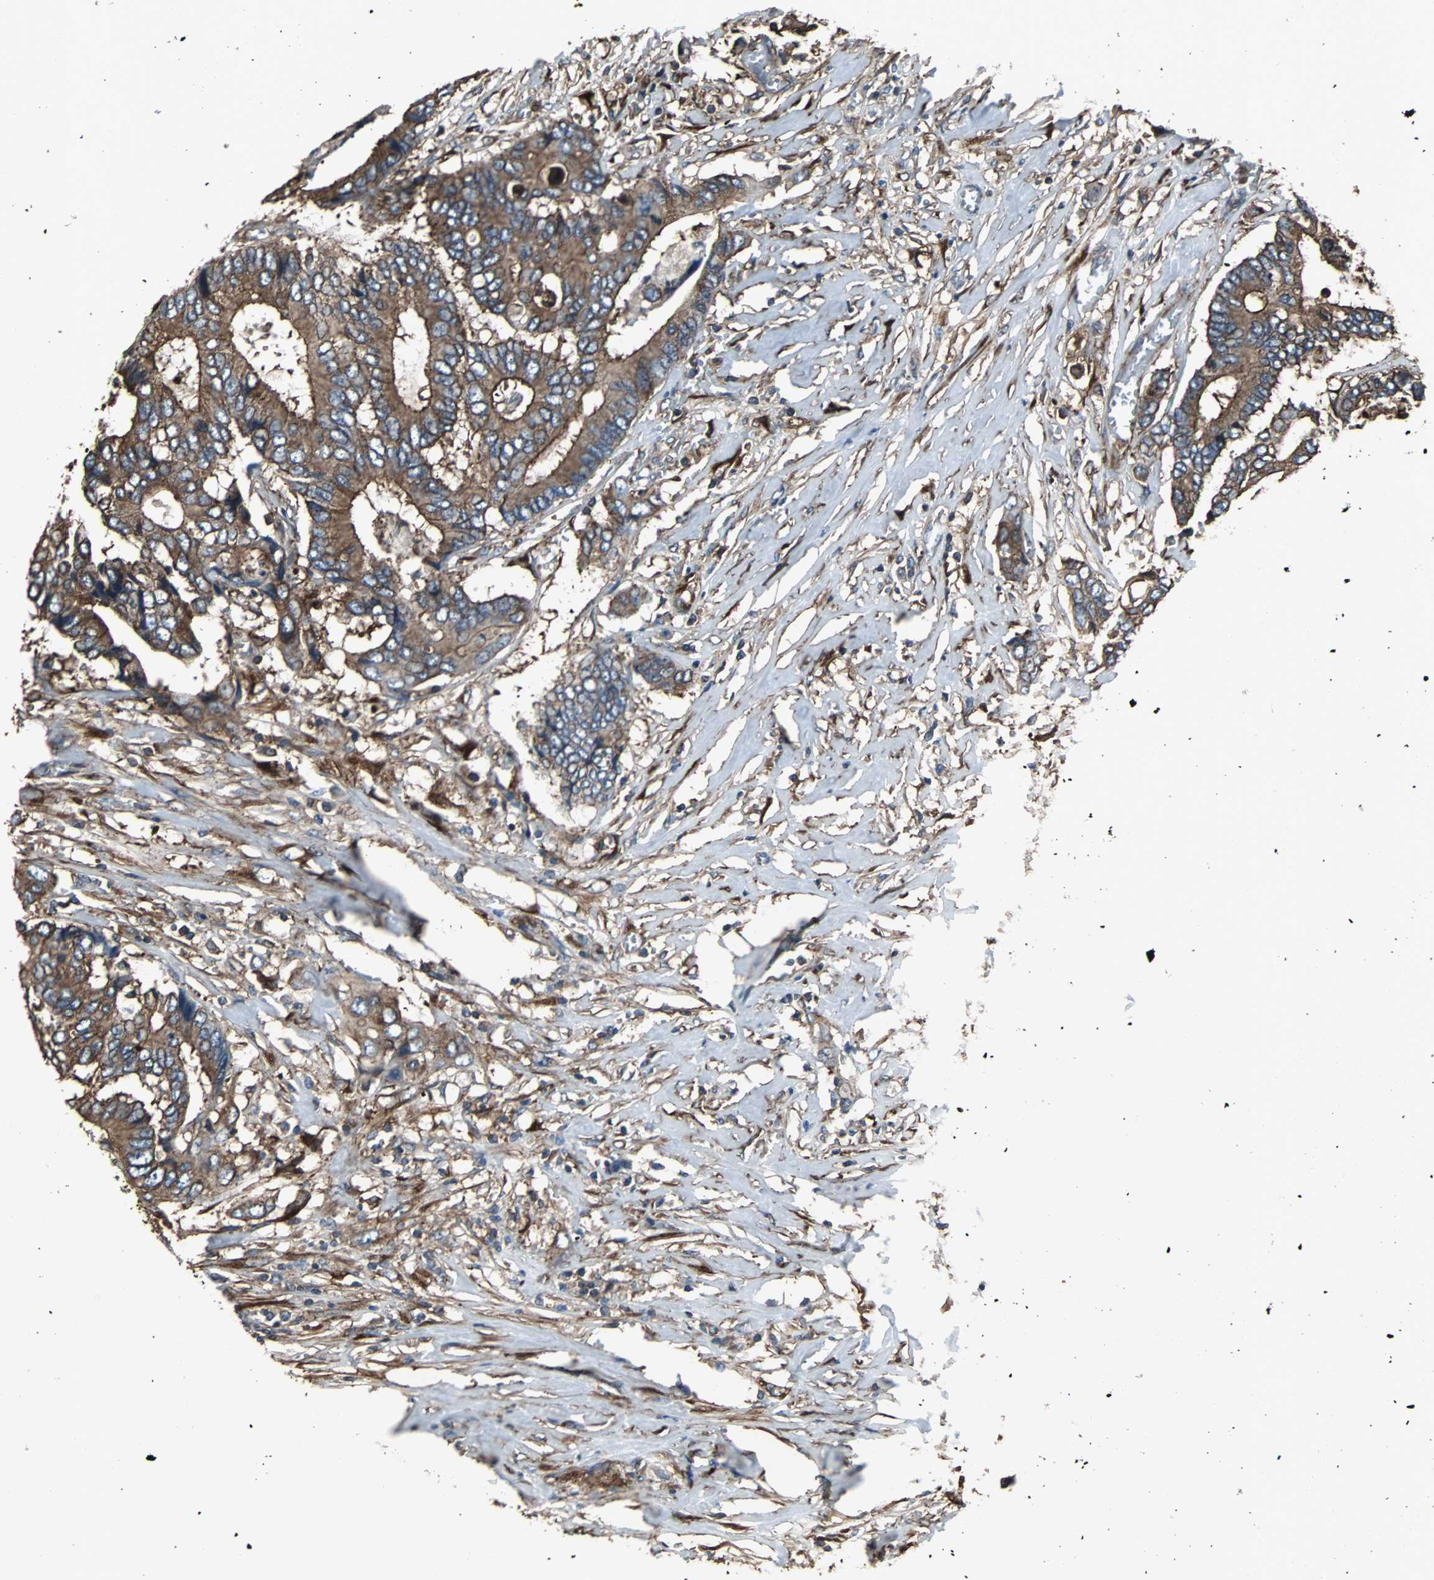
{"staining": {"intensity": "strong", "quantity": ">75%", "location": "cytoplasmic/membranous"}, "tissue": "colorectal cancer", "cell_type": "Tumor cells", "image_type": "cancer", "snomed": [{"axis": "morphology", "description": "Adenocarcinoma, NOS"}, {"axis": "topography", "description": "Rectum"}], "caption": "This histopathology image shows immunohistochemistry staining of colorectal cancer (adenocarcinoma), with high strong cytoplasmic/membranous positivity in approximately >75% of tumor cells.", "gene": "ACTN1", "patient": {"sex": "male", "age": 55}}